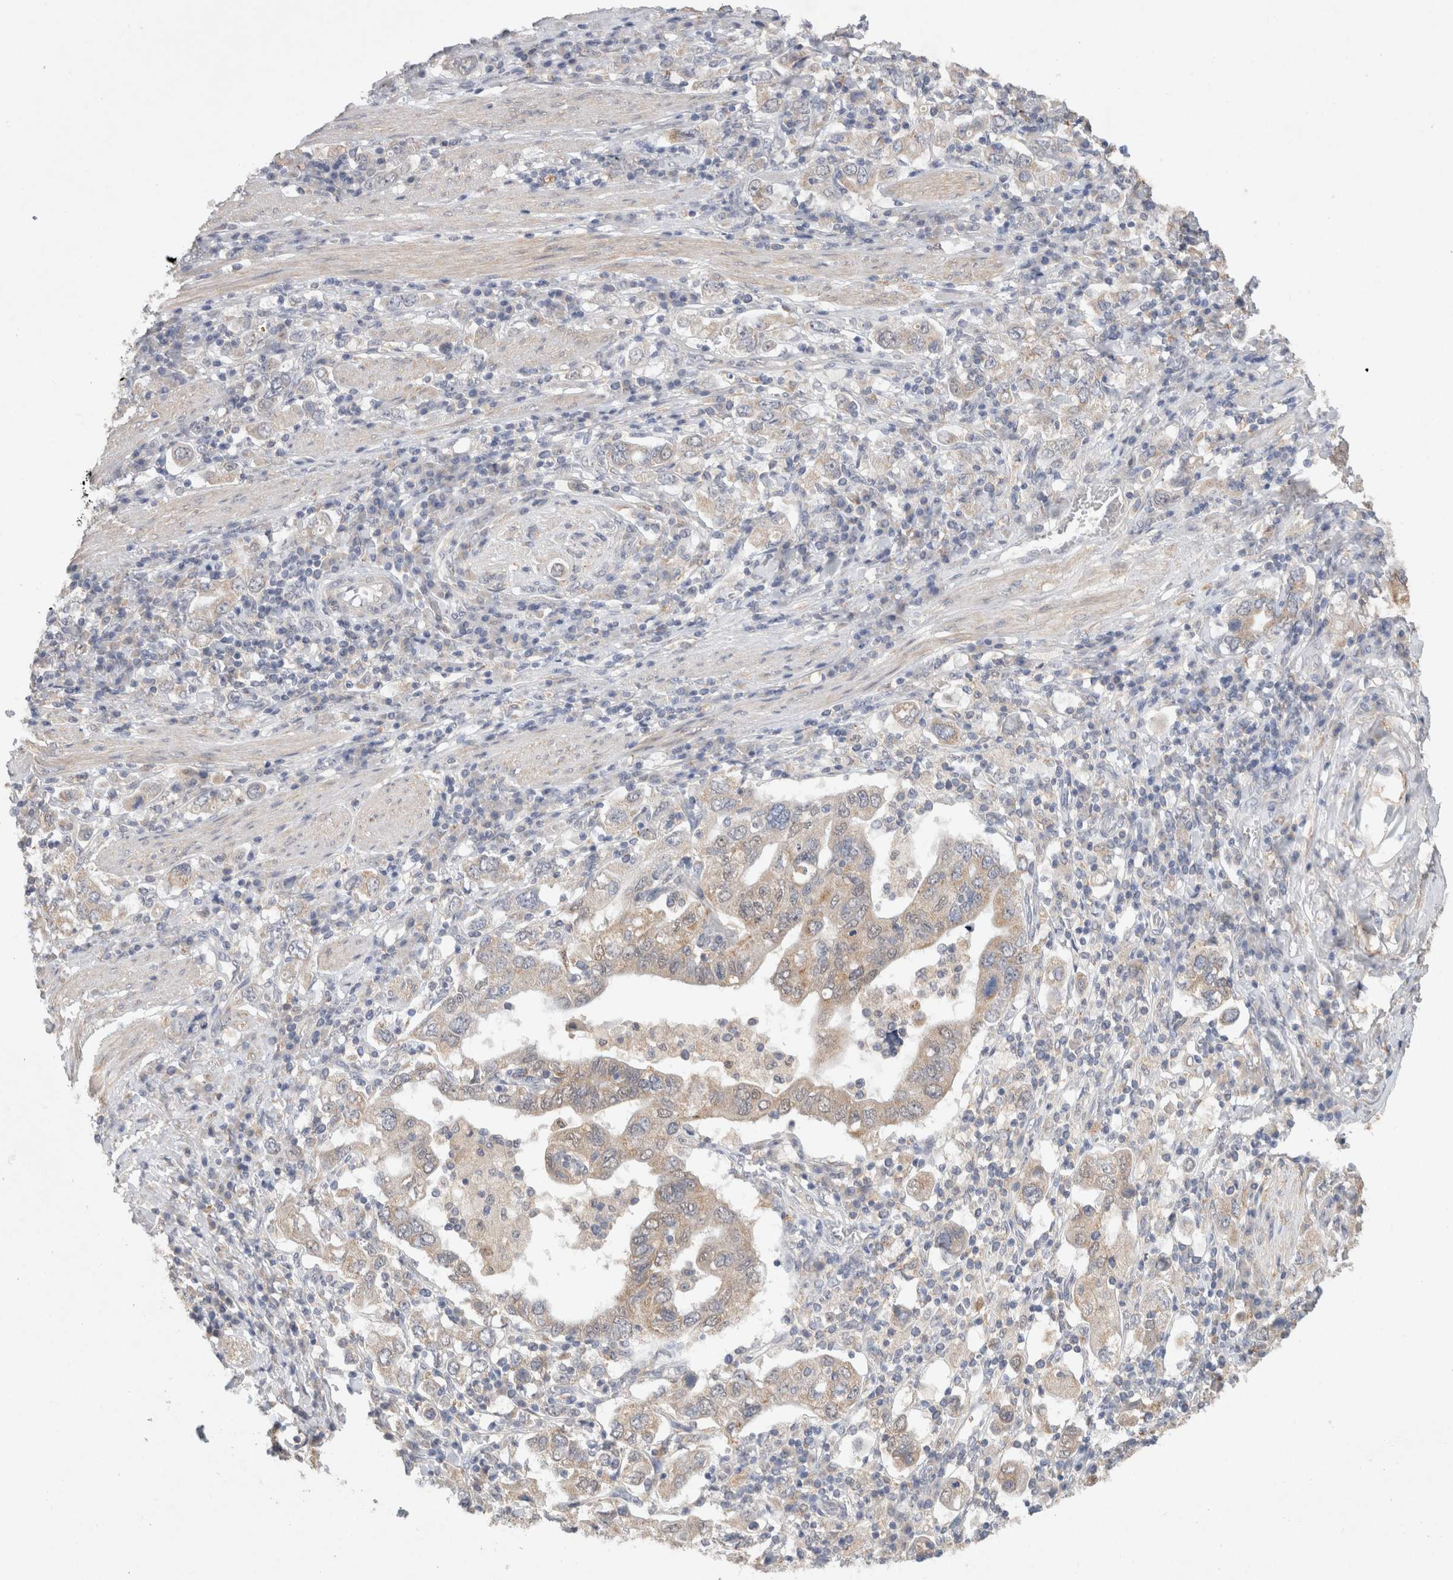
{"staining": {"intensity": "weak", "quantity": ">75%", "location": "cytoplasmic/membranous"}, "tissue": "stomach cancer", "cell_type": "Tumor cells", "image_type": "cancer", "snomed": [{"axis": "morphology", "description": "Adenocarcinoma, NOS"}, {"axis": "topography", "description": "Stomach, upper"}], "caption": "A high-resolution micrograph shows IHC staining of stomach cancer, which displays weak cytoplasmic/membranous staining in about >75% of tumor cells. Using DAB (brown) and hematoxylin (blue) stains, captured at high magnification using brightfield microscopy.", "gene": "RAB14", "patient": {"sex": "male", "age": 62}}